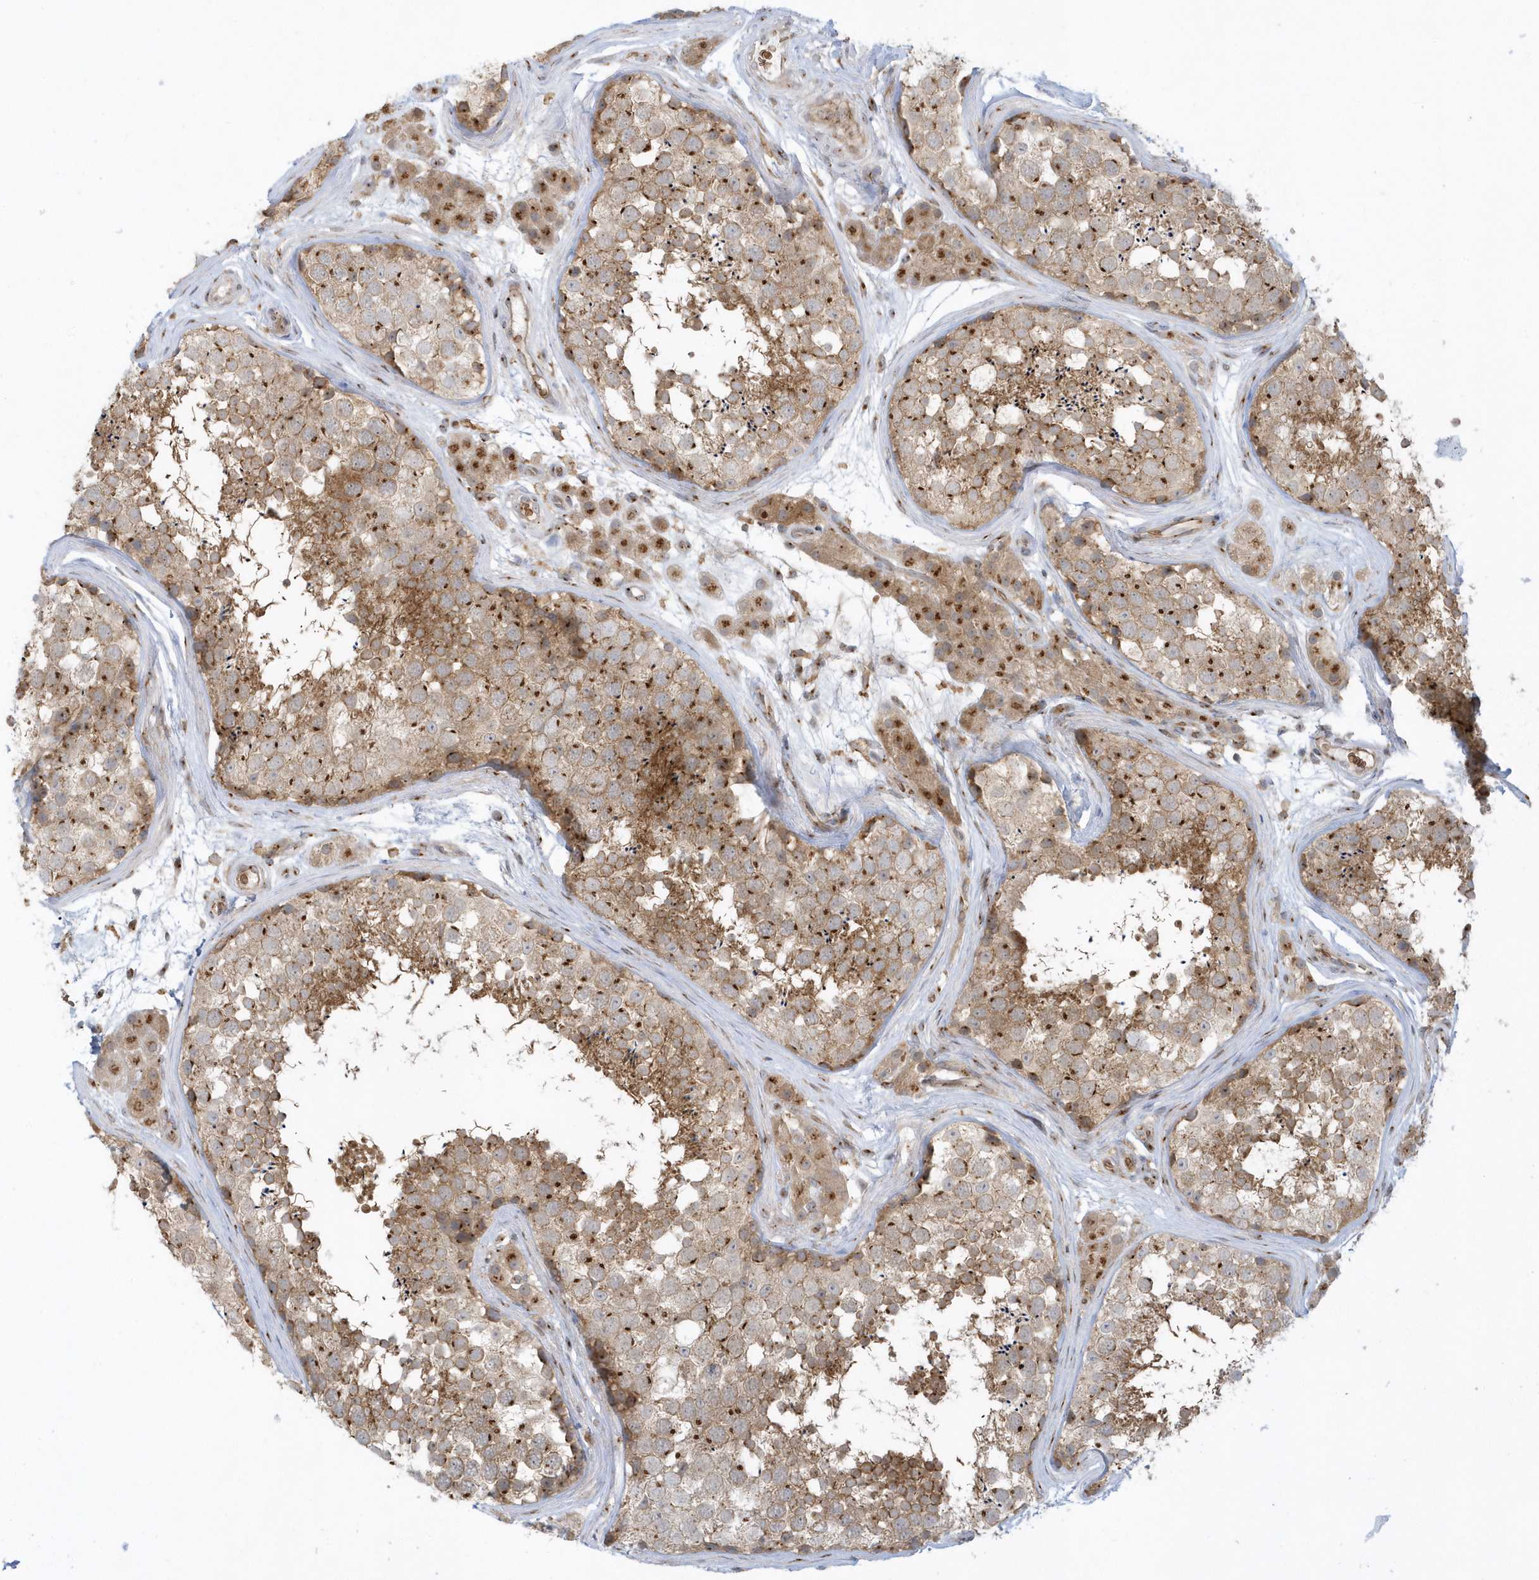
{"staining": {"intensity": "moderate", "quantity": ">75%", "location": "cytoplasmic/membranous"}, "tissue": "testis", "cell_type": "Cells in seminiferous ducts", "image_type": "normal", "snomed": [{"axis": "morphology", "description": "Normal tissue, NOS"}, {"axis": "topography", "description": "Testis"}], "caption": "Moderate cytoplasmic/membranous staining is present in about >75% of cells in seminiferous ducts in benign testis.", "gene": "RPP40", "patient": {"sex": "male", "age": 56}}